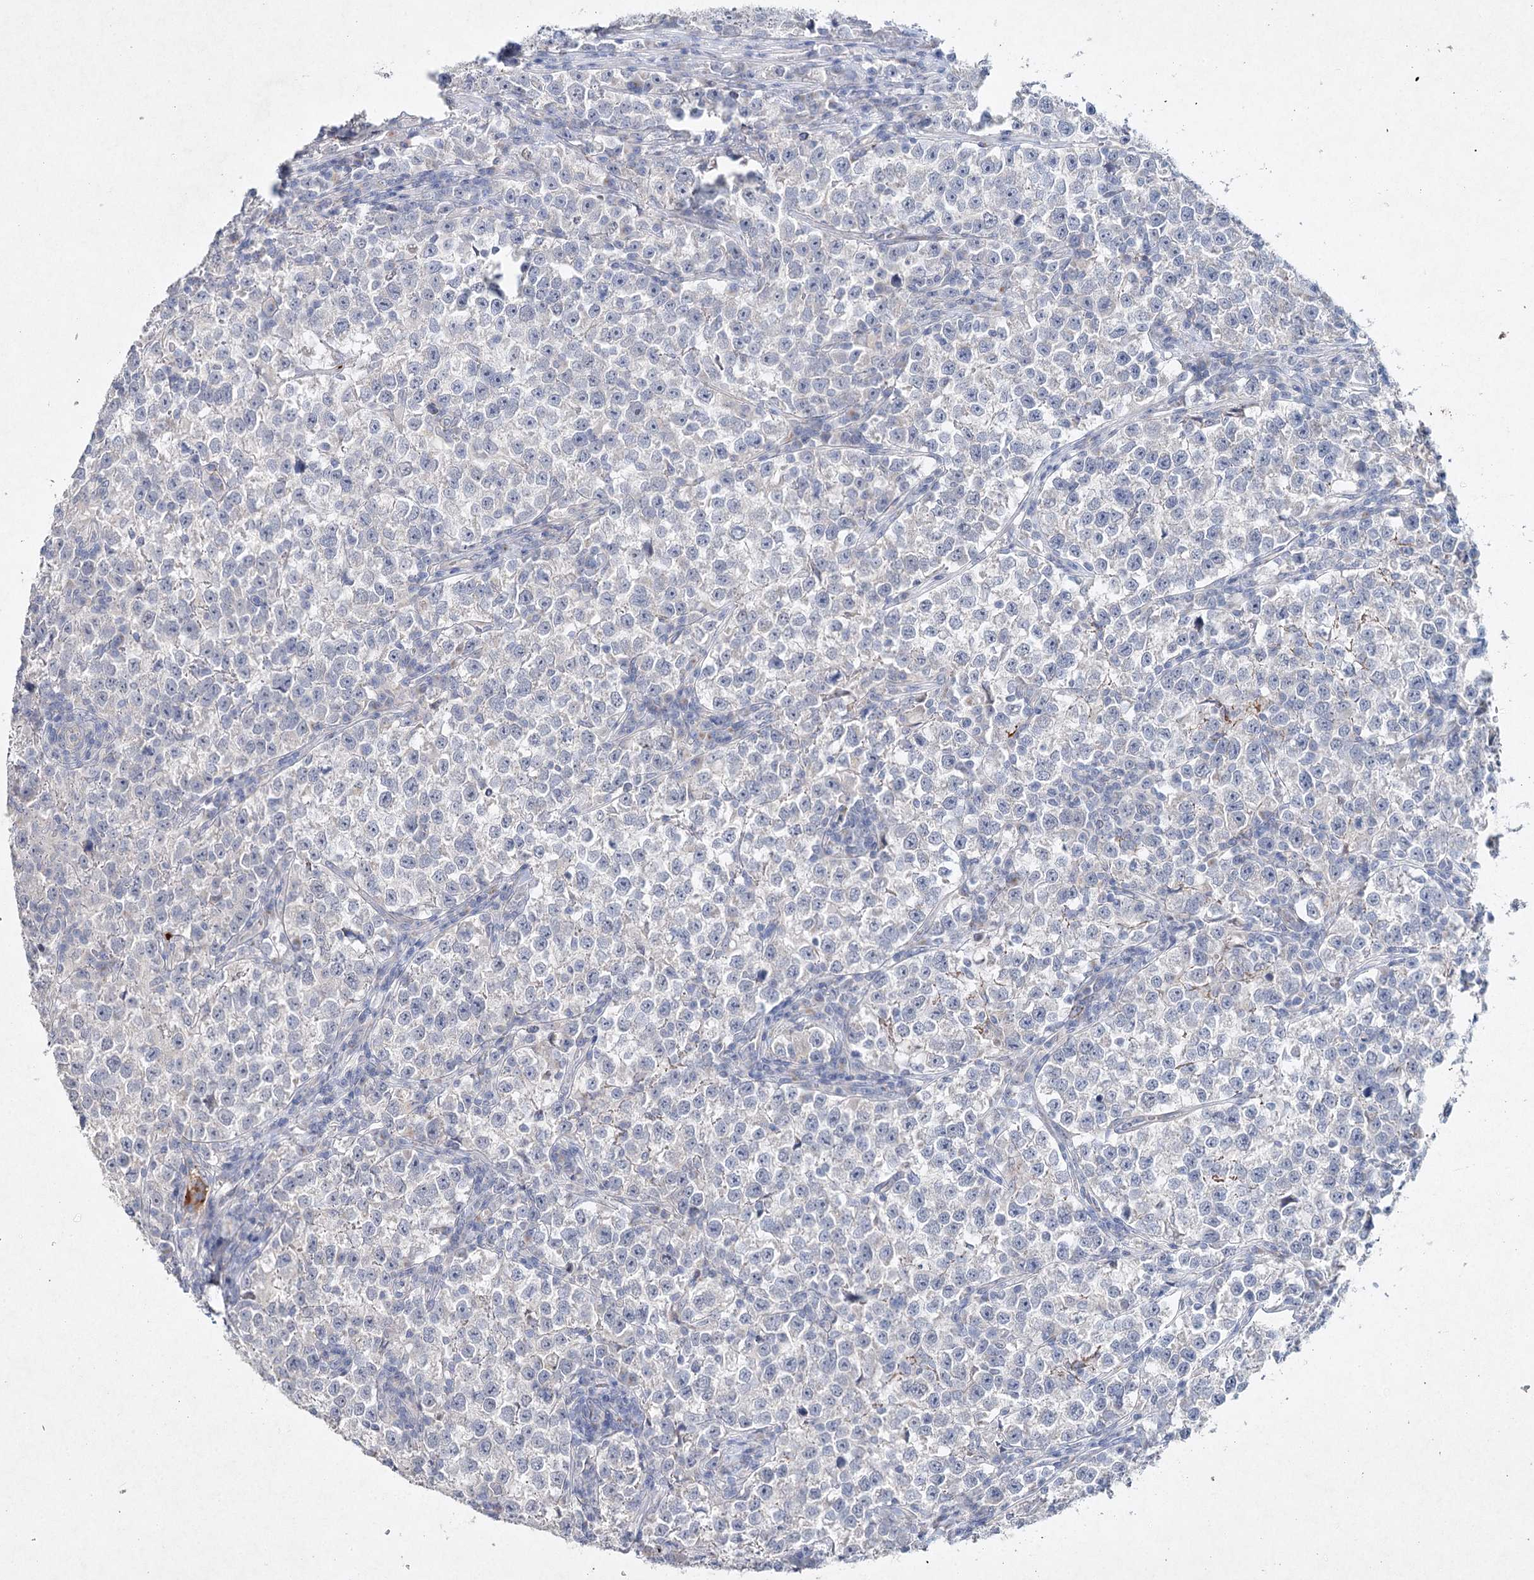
{"staining": {"intensity": "negative", "quantity": "none", "location": "none"}, "tissue": "testis cancer", "cell_type": "Tumor cells", "image_type": "cancer", "snomed": [{"axis": "morphology", "description": "Normal tissue, NOS"}, {"axis": "morphology", "description": "Seminoma, NOS"}, {"axis": "topography", "description": "Testis"}], "caption": "A micrograph of human testis seminoma is negative for staining in tumor cells.", "gene": "RFX6", "patient": {"sex": "male", "age": 43}}